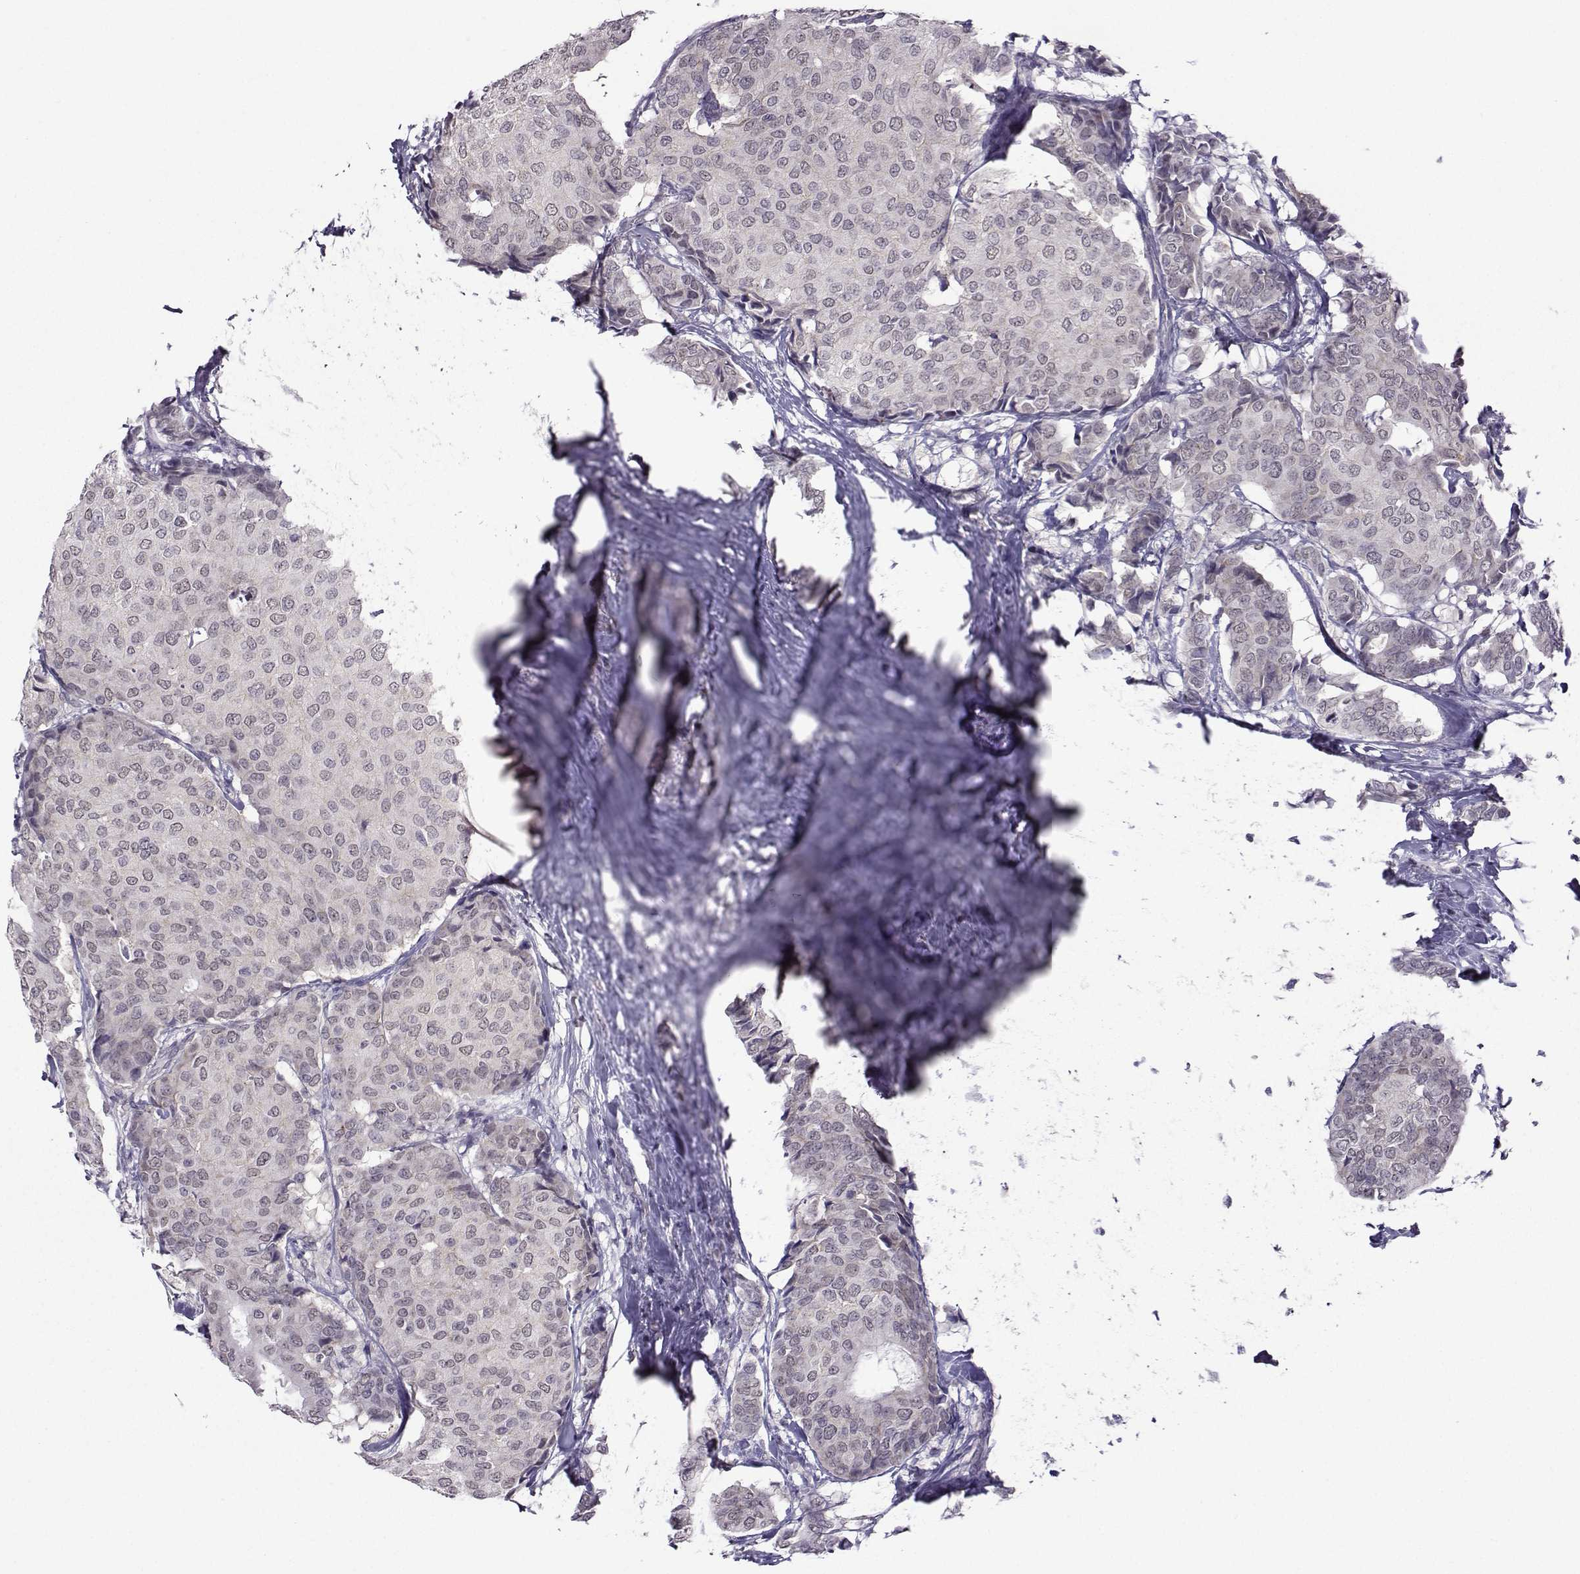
{"staining": {"intensity": "weak", "quantity": "<25%", "location": "cytoplasmic/membranous"}, "tissue": "breast cancer", "cell_type": "Tumor cells", "image_type": "cancer", "snomed": [{"axis": "morphology", "description": "Duct carcinoma"}, {"axis": "topography", "description": "Breast"}], "caption": "The histopathology image displays no staining of tumor cells in breast cancer (infiltrating ductal carcinoma). (DAB IHC, high magnification).", "gene": "DDX20", "patient": {"sex": "female", "age": 75}}